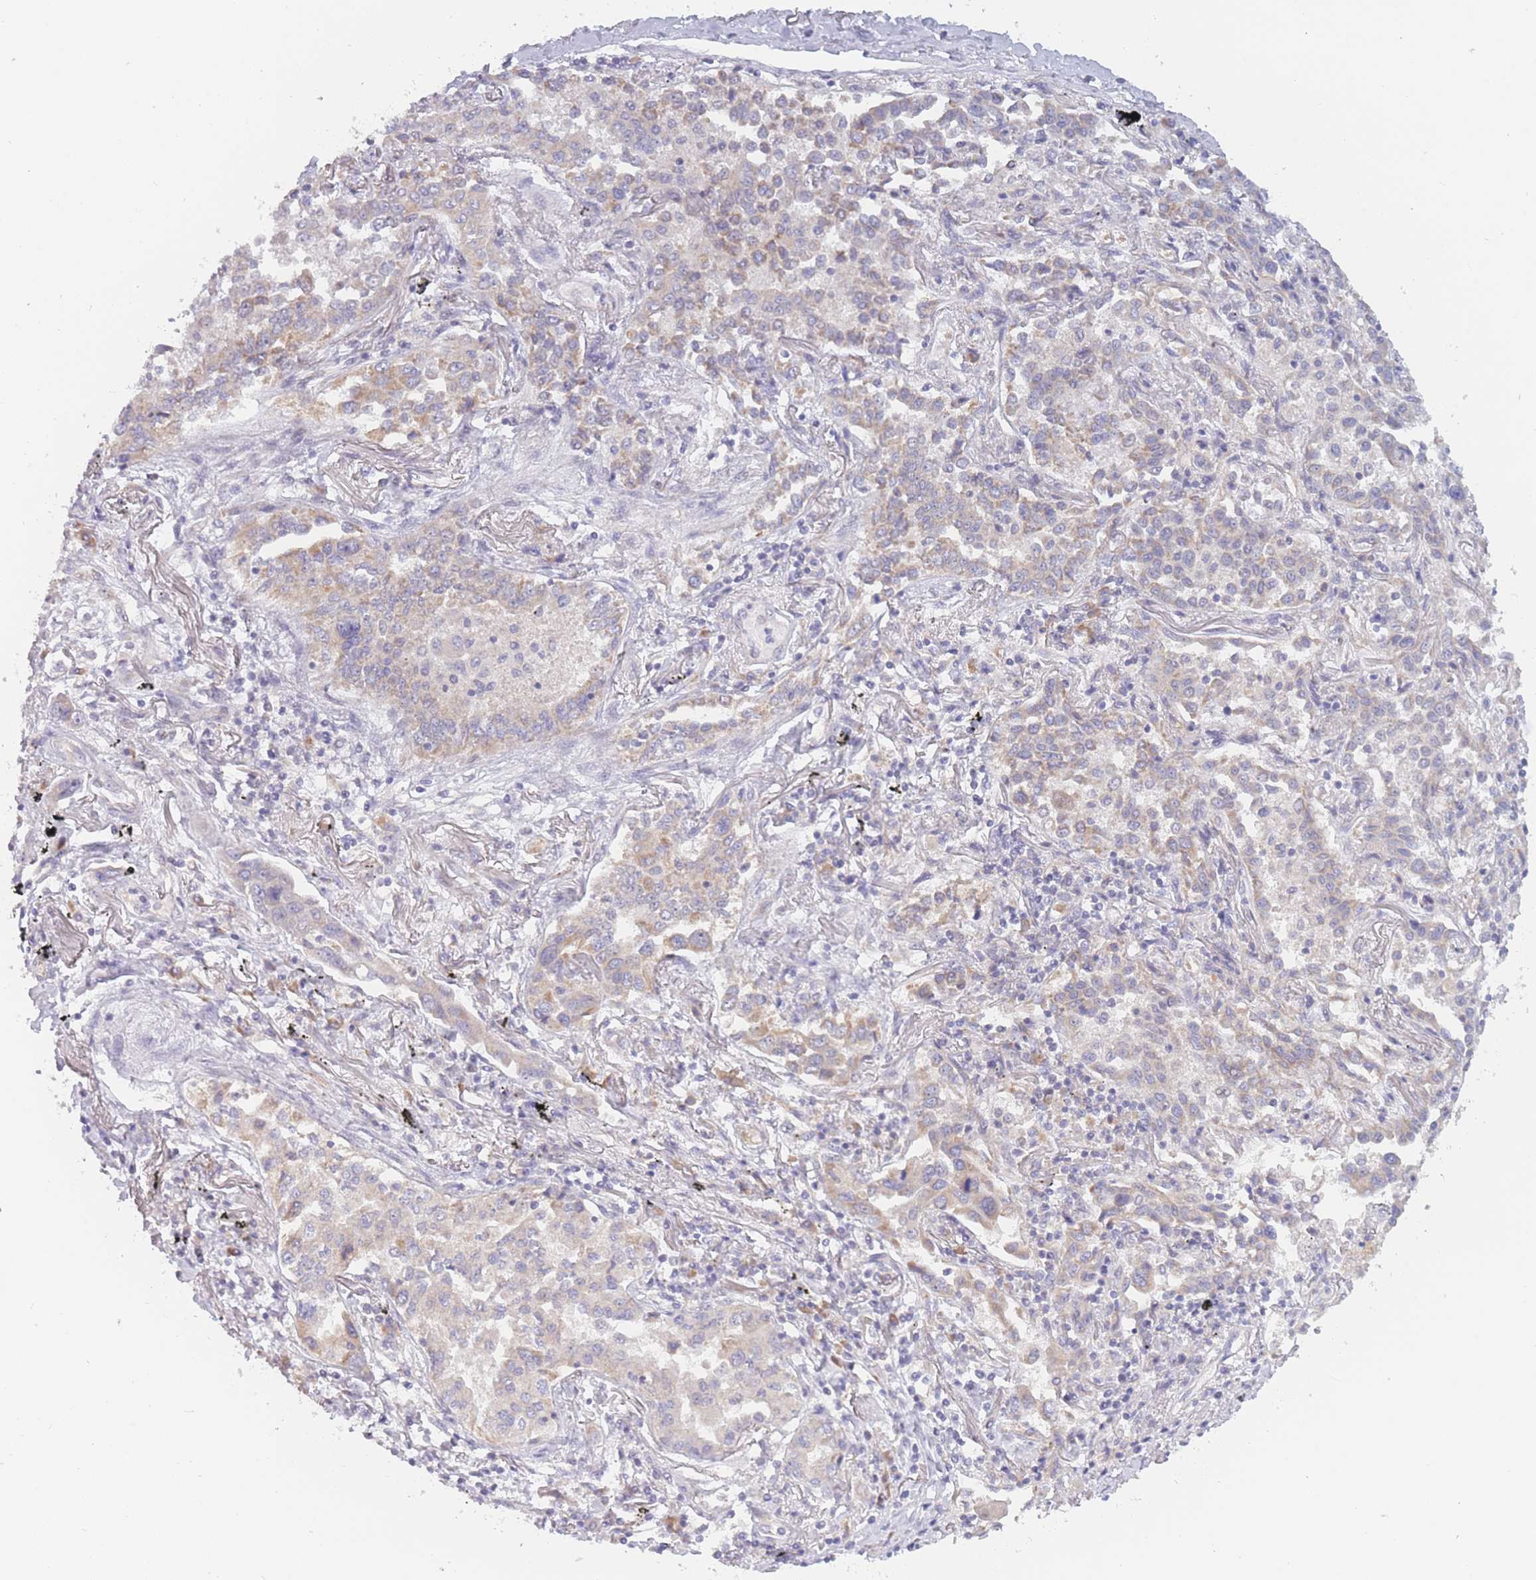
{"staining": {"intensity": "weak", "quantity": "25%-75%", "location": "cytoplasmic/membranous"}, "tissue": "lung cancer", "cell_type": "Tumor cells", "image_type": "cancer", "snomed": [{"axis": "morphology", "description": "Adenocarcinoma, NOS"}, {"axis": "topography", "description": "Lung"}], "caption": "The micrograph exhibits staining of lung cancer (adenocarcinoma), revealing weak cytoplasmic/membranous protein staining (brown color) within tumor cells.", "gene": "FAM227B", "patient": {"sex": "male", "age": 67}}